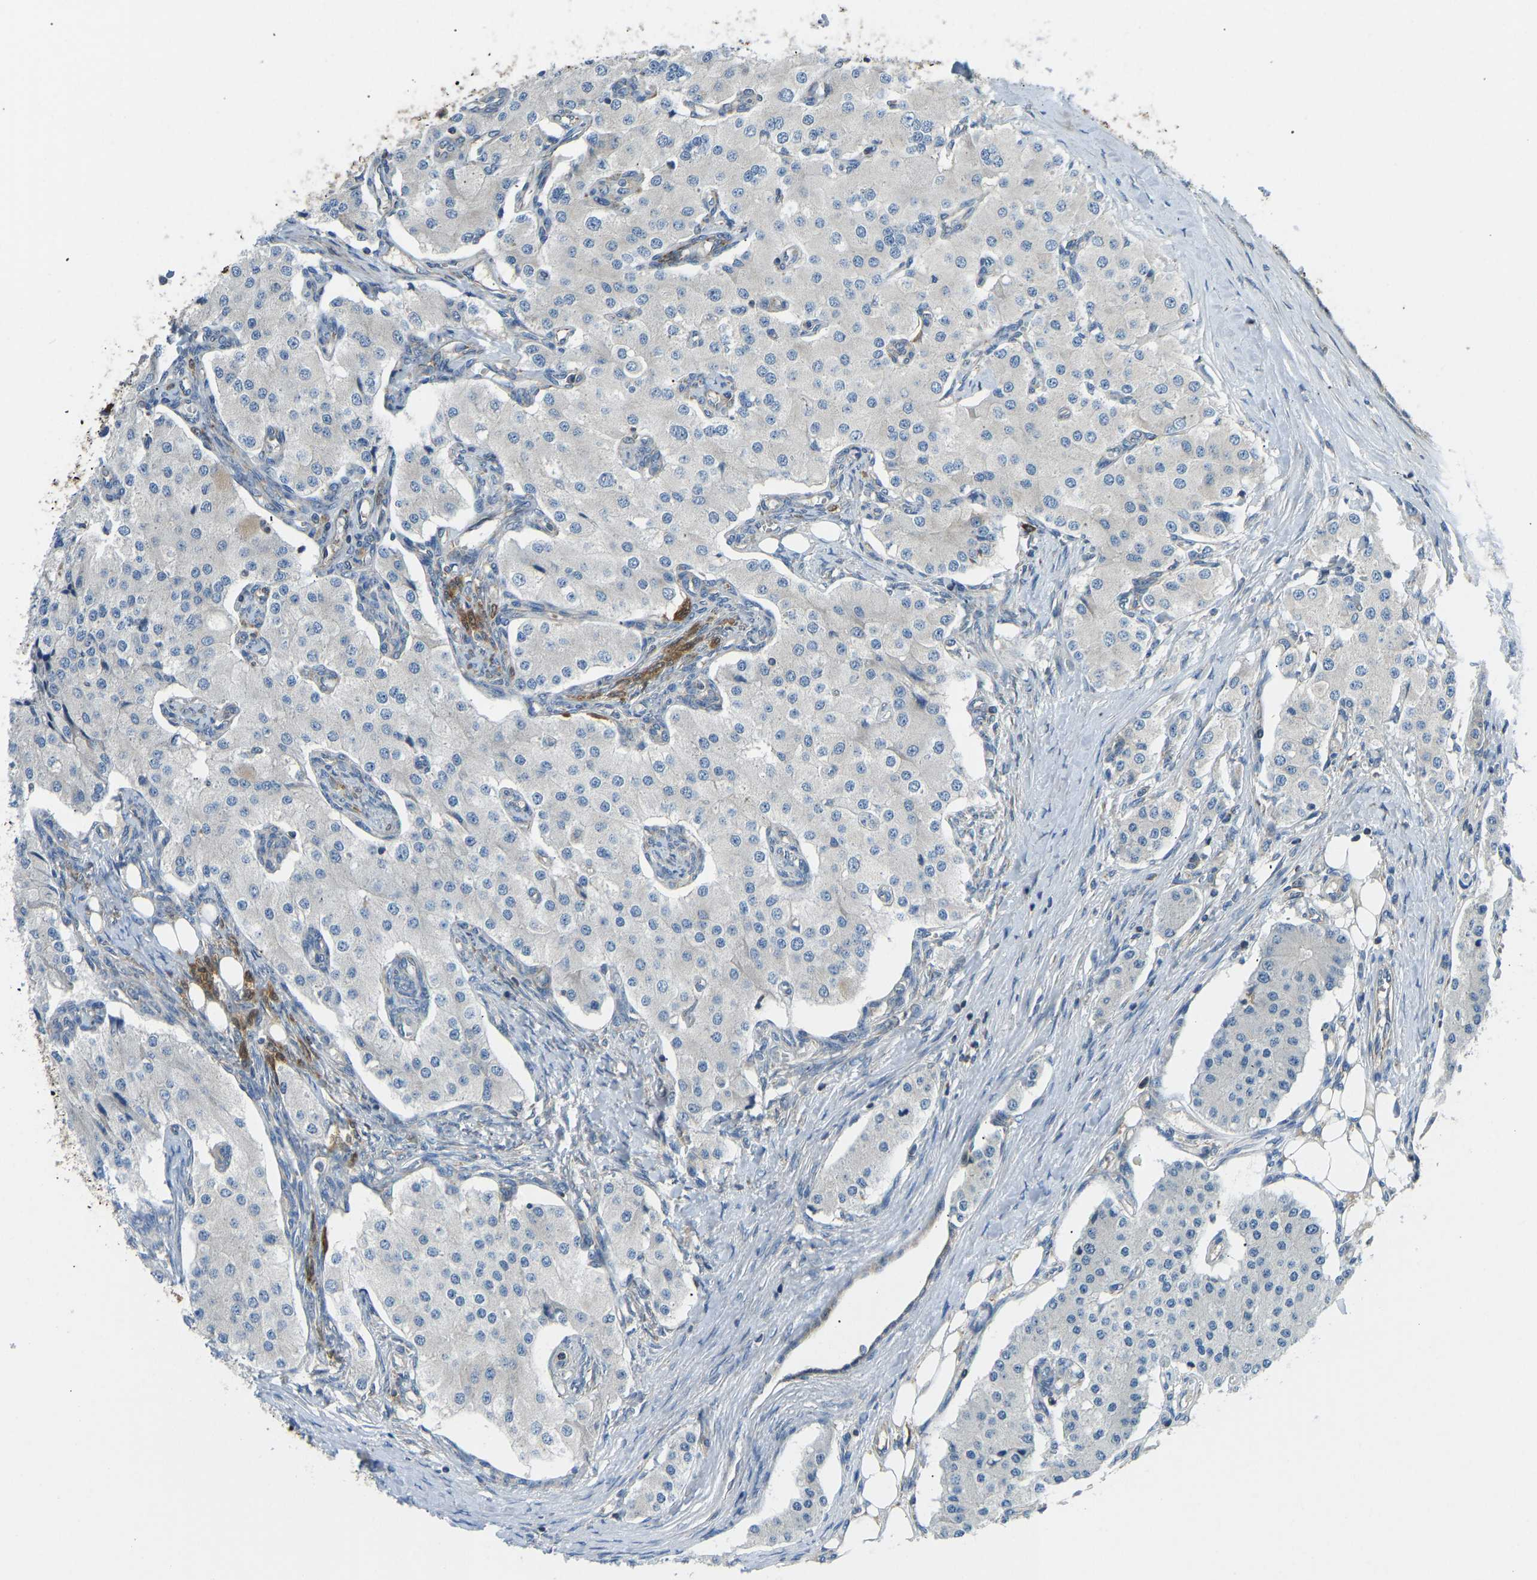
{"staining": {"intensity": "negative", "quantity": "none", "location": "none"}, "tissue": "carcinoid", "cell_type": "Tumor cells", "image_type": "cancer", "snomed": [{"axis": "morphology", "description": "Carcinoid, malignant, NOS"}, {"axis": "topography", "description": "Colon"}], "caption": "Immunohistochemistry micrograph of human carcinoid stained for a protein (brown), which shows no staining in tumor cells. (Brightfield microscopy of DAB IHC at high magnification).", "gene": "RBP1", "patient": {"sex": "female", "age": 52}}